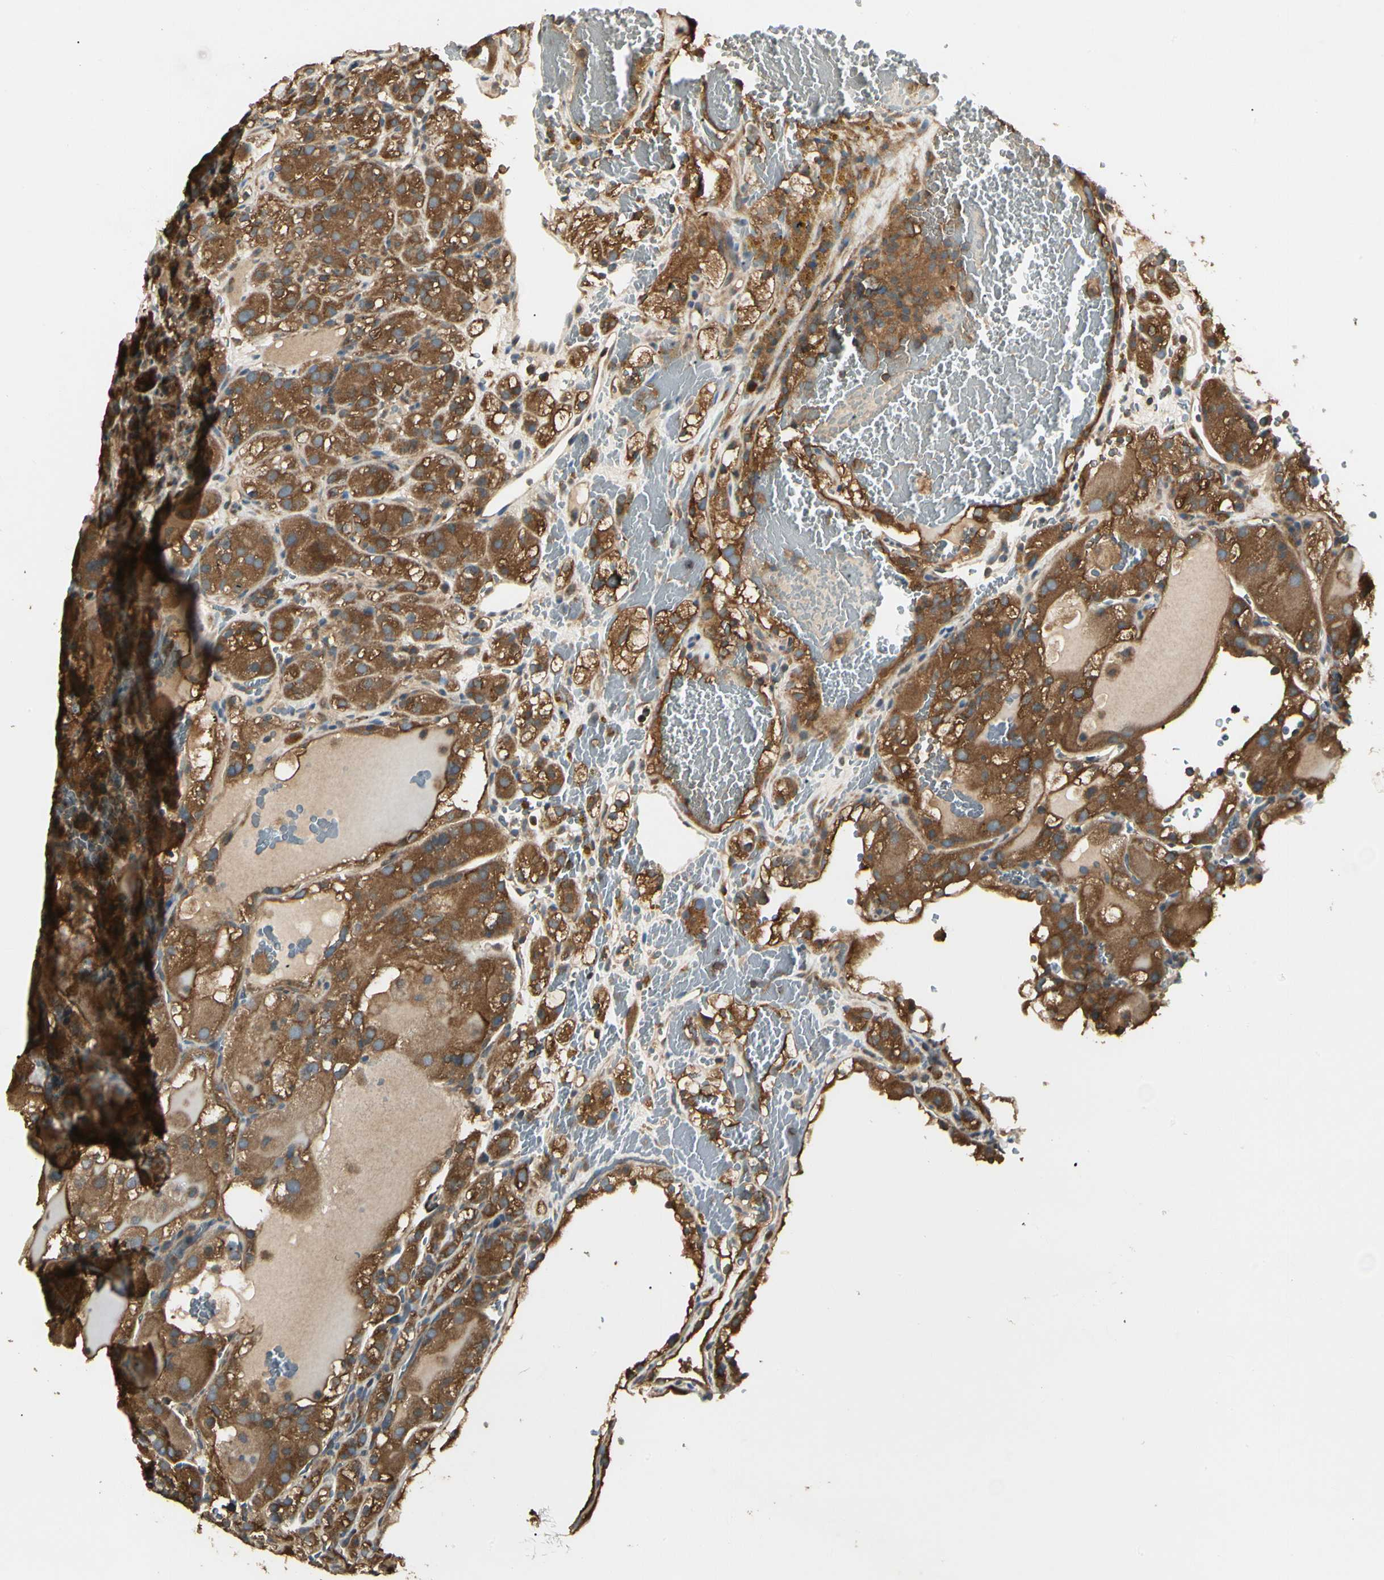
{"staining": {"intensity": "strong", "quantity": ">75%", "location": "cytoplasmic/membranous"}, "tissue": "renal cancer", "cell_type": "Tumor cells", "image_type": "cancer", "snomed": [{"axis": "morphology", "description": "Normal tissue, NOS"}, {"axis": "morphology", "description": "Adenocarcinoma, NOS"}, {"axis": "topography", "description": "Kidney"}], "caption": "This image displays immunohistochemistry staining of adenocarcinoma (renal), with high strong cytoplasmic/membranous staining in approximately >75% of tumor cells.", "gene": "CCT7", "patient": {"sex": "male", "age": 61}}